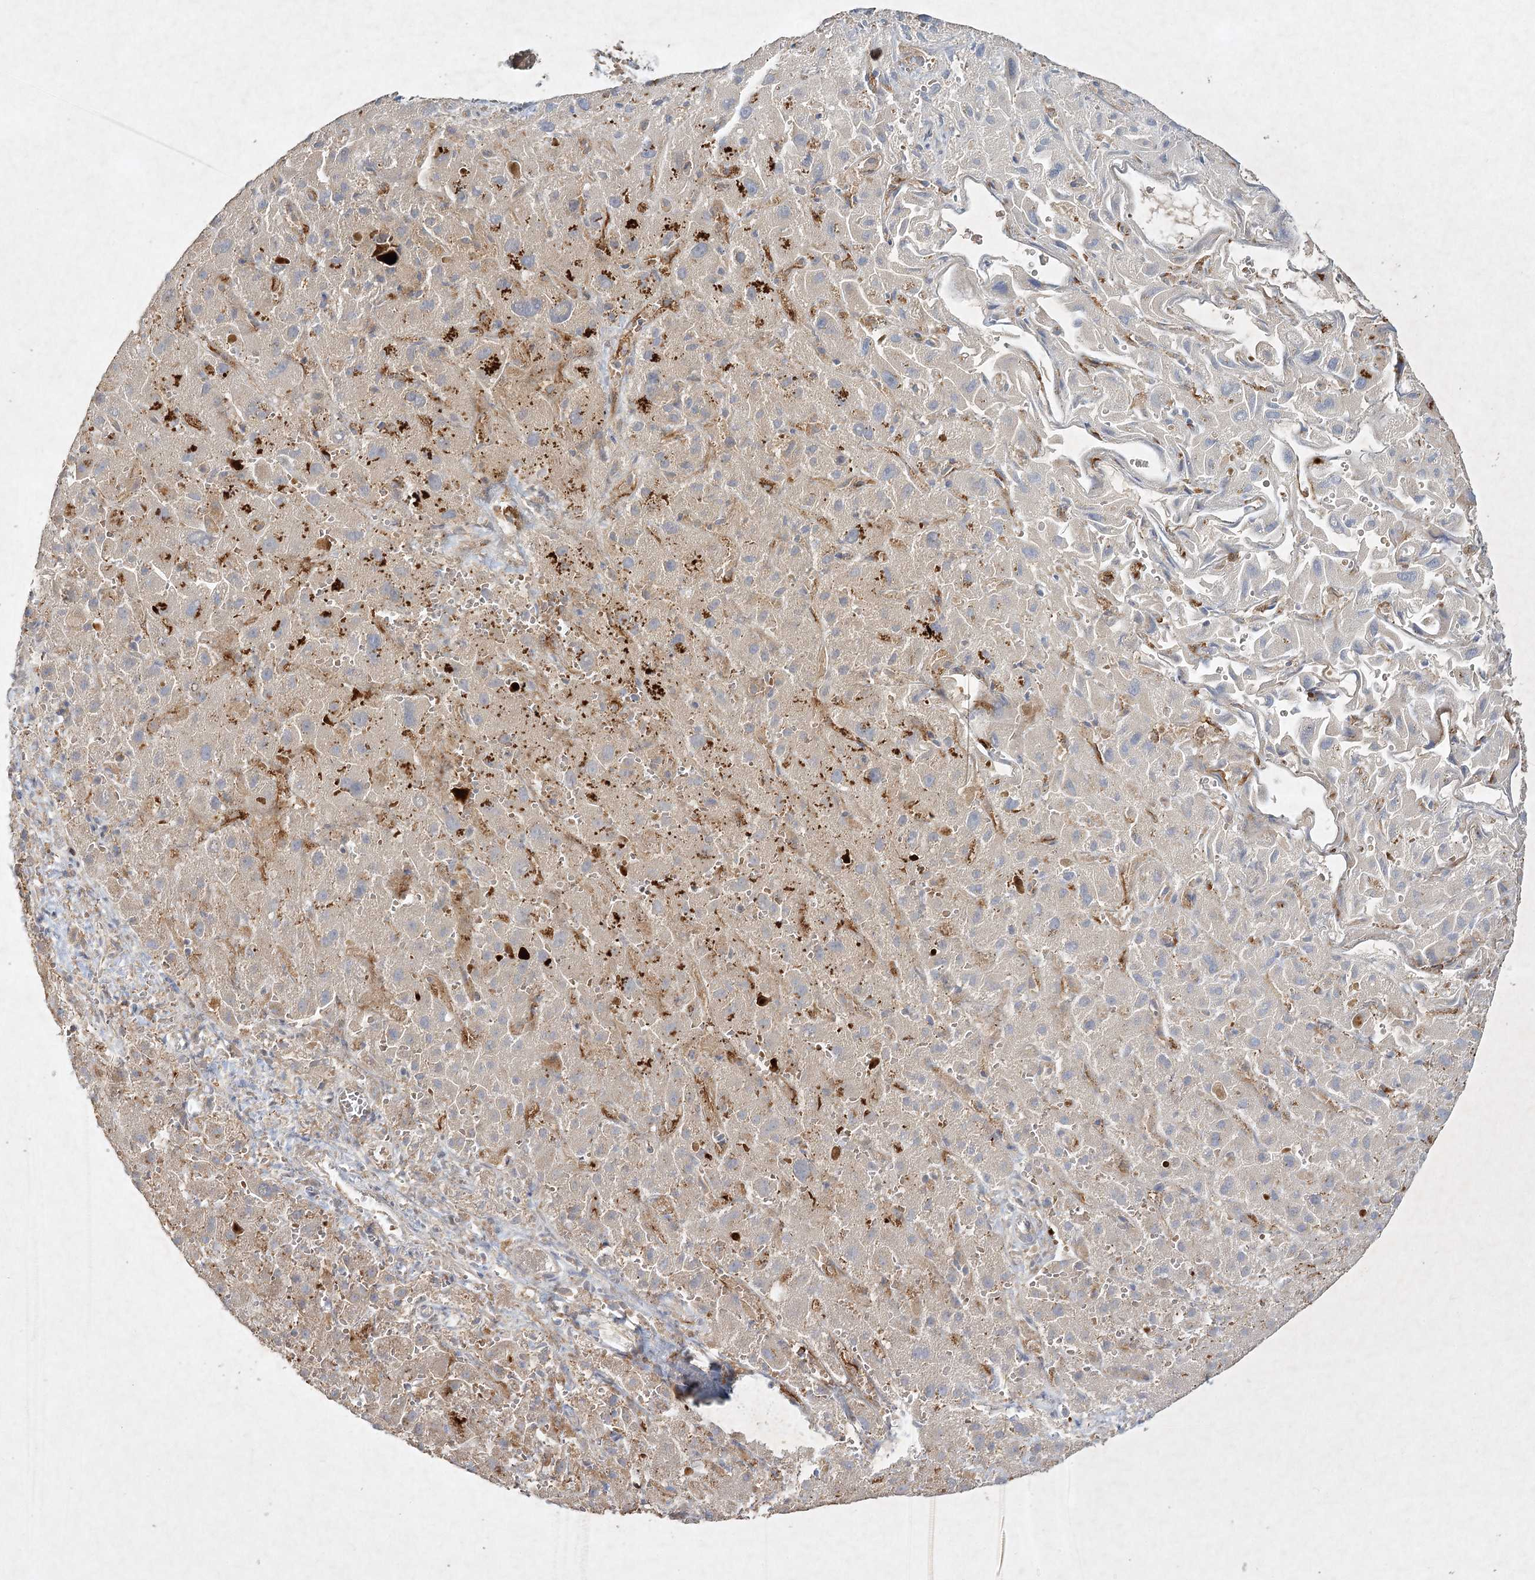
{"staining": {"intensity": "weak", "quantity": "<25%", "location": "cytoplasmic/membranous"}, "tissue": "liver cancer", "cell_type": "Tumor cells", "image_type": "cancer", "snomed": [{"axis": "morphology", "description": "Cholangiocarcinoma"}, {"axis": "topography", "description": "Liver"}], "caption": "The image demonstrates no staining of tumor cells in liver cholangiocarcinoma.", "gene": "KBTBD4", "patient": {"sex": "female", "age": 52}}